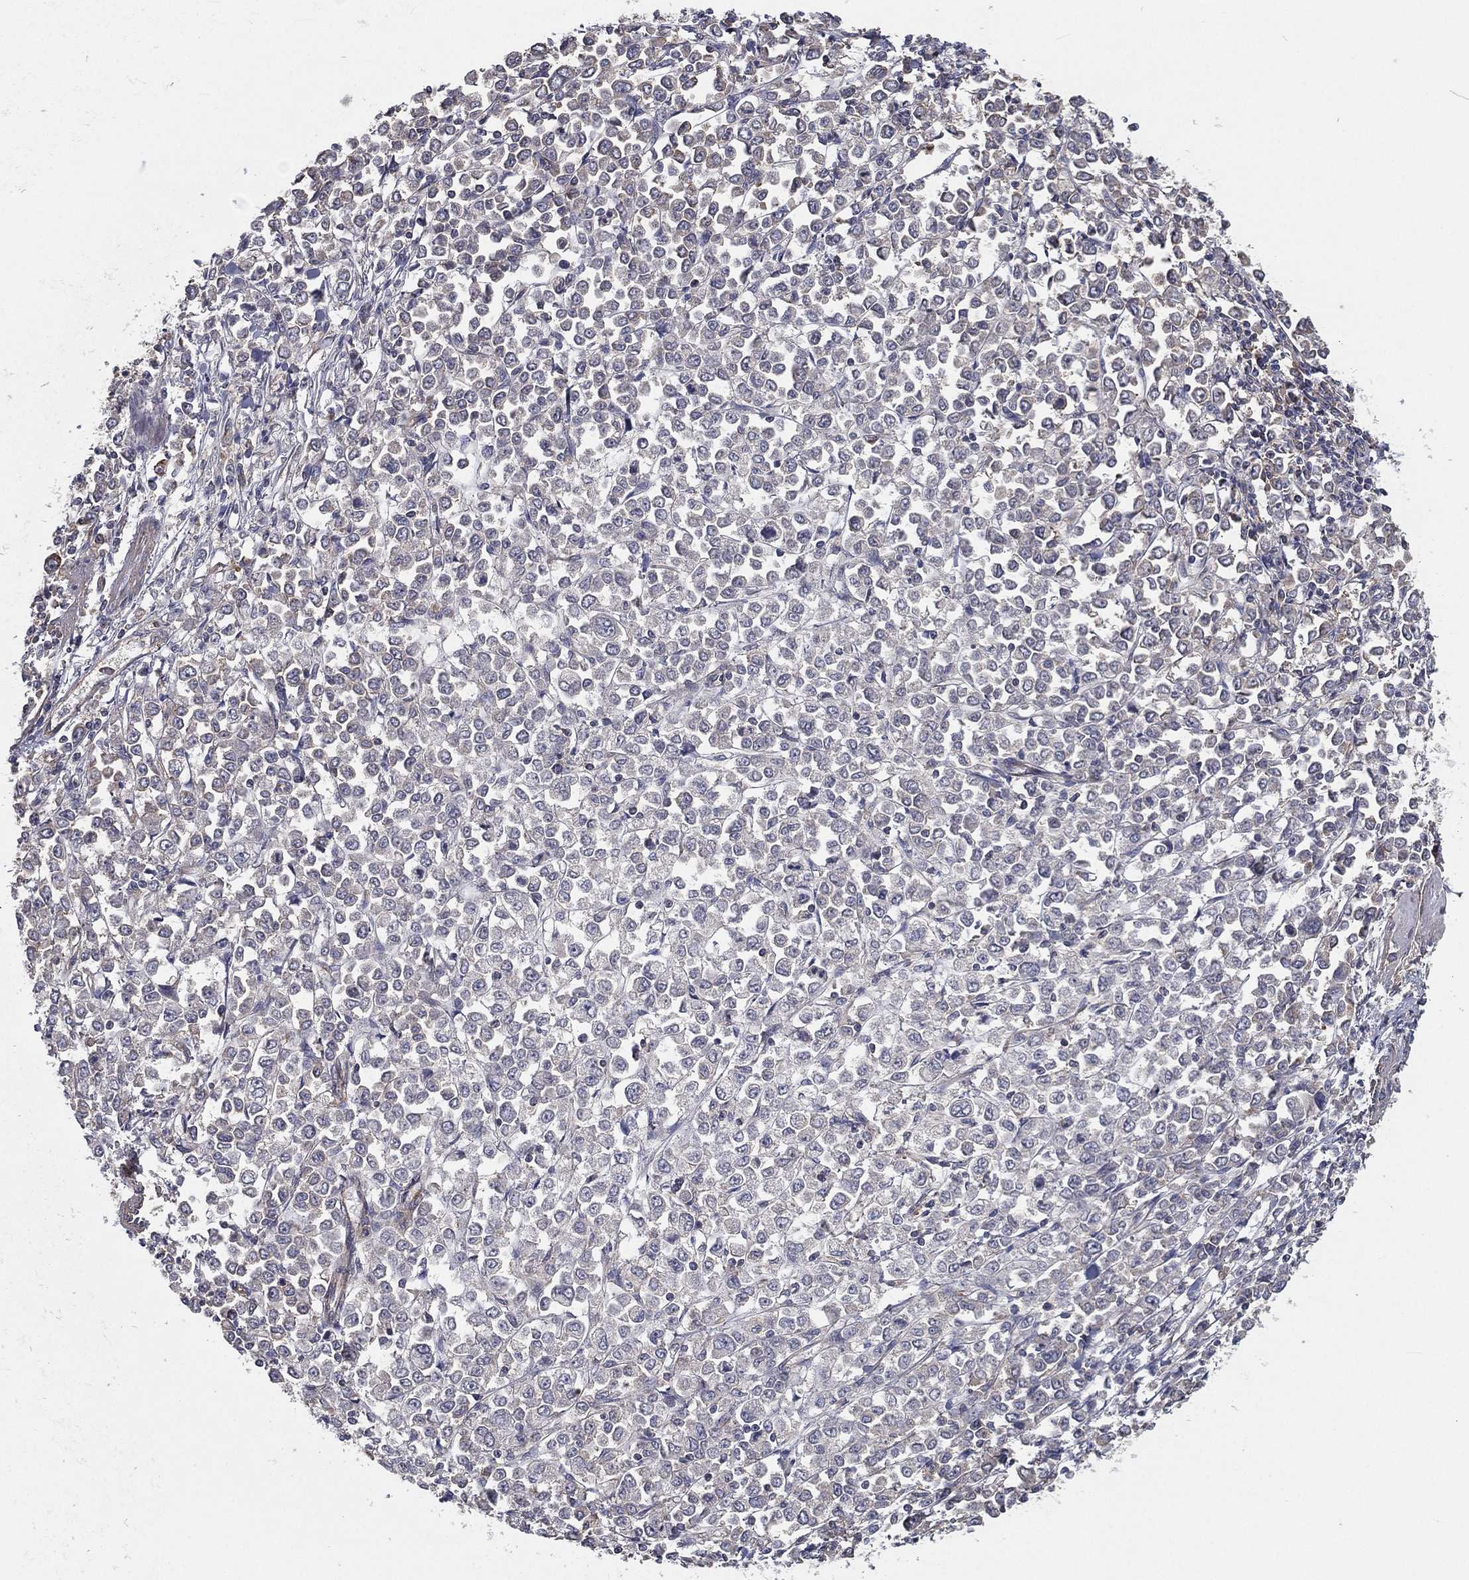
{"staining": {"intensity": "strong", "quantity": "<25%", "location": "cytoplasmic/membranous"}, "tissue": "stomach cancer", "cell_type": "Tumor cells", "image_type": "cancer", "snomed": [{"axis": "morphology", "description": "Adenocarcinoma, NOS"}, {"axis": "topography", "description": "Stomach, upper"}], "caption": "IHC micrograph of human stomach adenocarcinoma stained for a protein (brown), which demonstrates medium levels of strong cytoplasmic/membranous expression in approximately <25% of tumor cells.", "gene": "EIF2B5", "patient": {"sex": "male", "age": 70}}